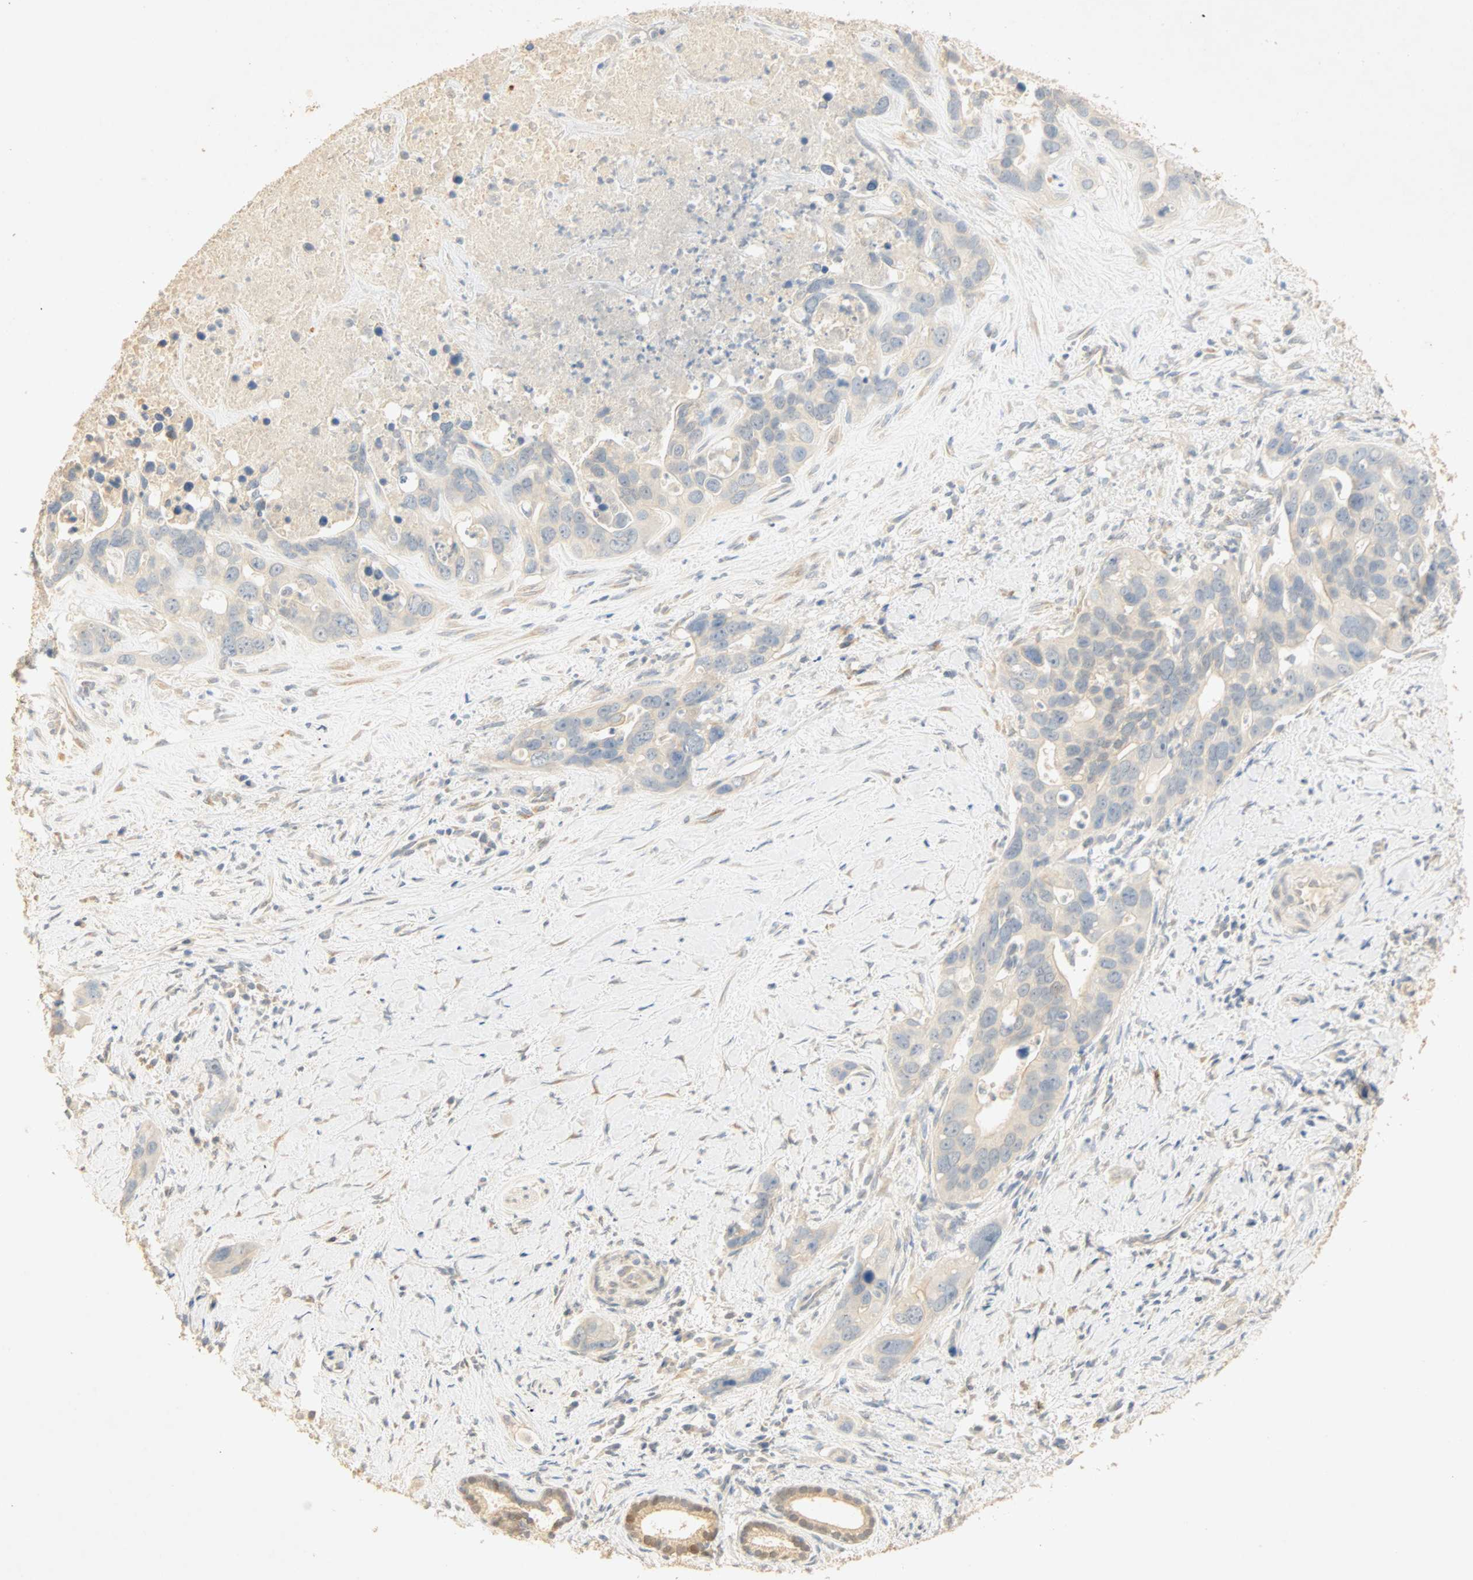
{"staining": {"intensity": "negative", "quantity": "none", "location": "none"}, "tissue": "liver cancer", "cell_type": "Tumor cells", "image_type": "cancer", "snomed": [{"axis": "morphology", "description": "Cholangiocarcinoma"}, {"axis": "topography", "description": "Liver"}], "caption": "Human liver cholangiocarcinoma stained for a protein using IHC displays no staining in tumor cells.", "gene": "SELENBP1", "patient": {"sex": "female", "age": 65}}